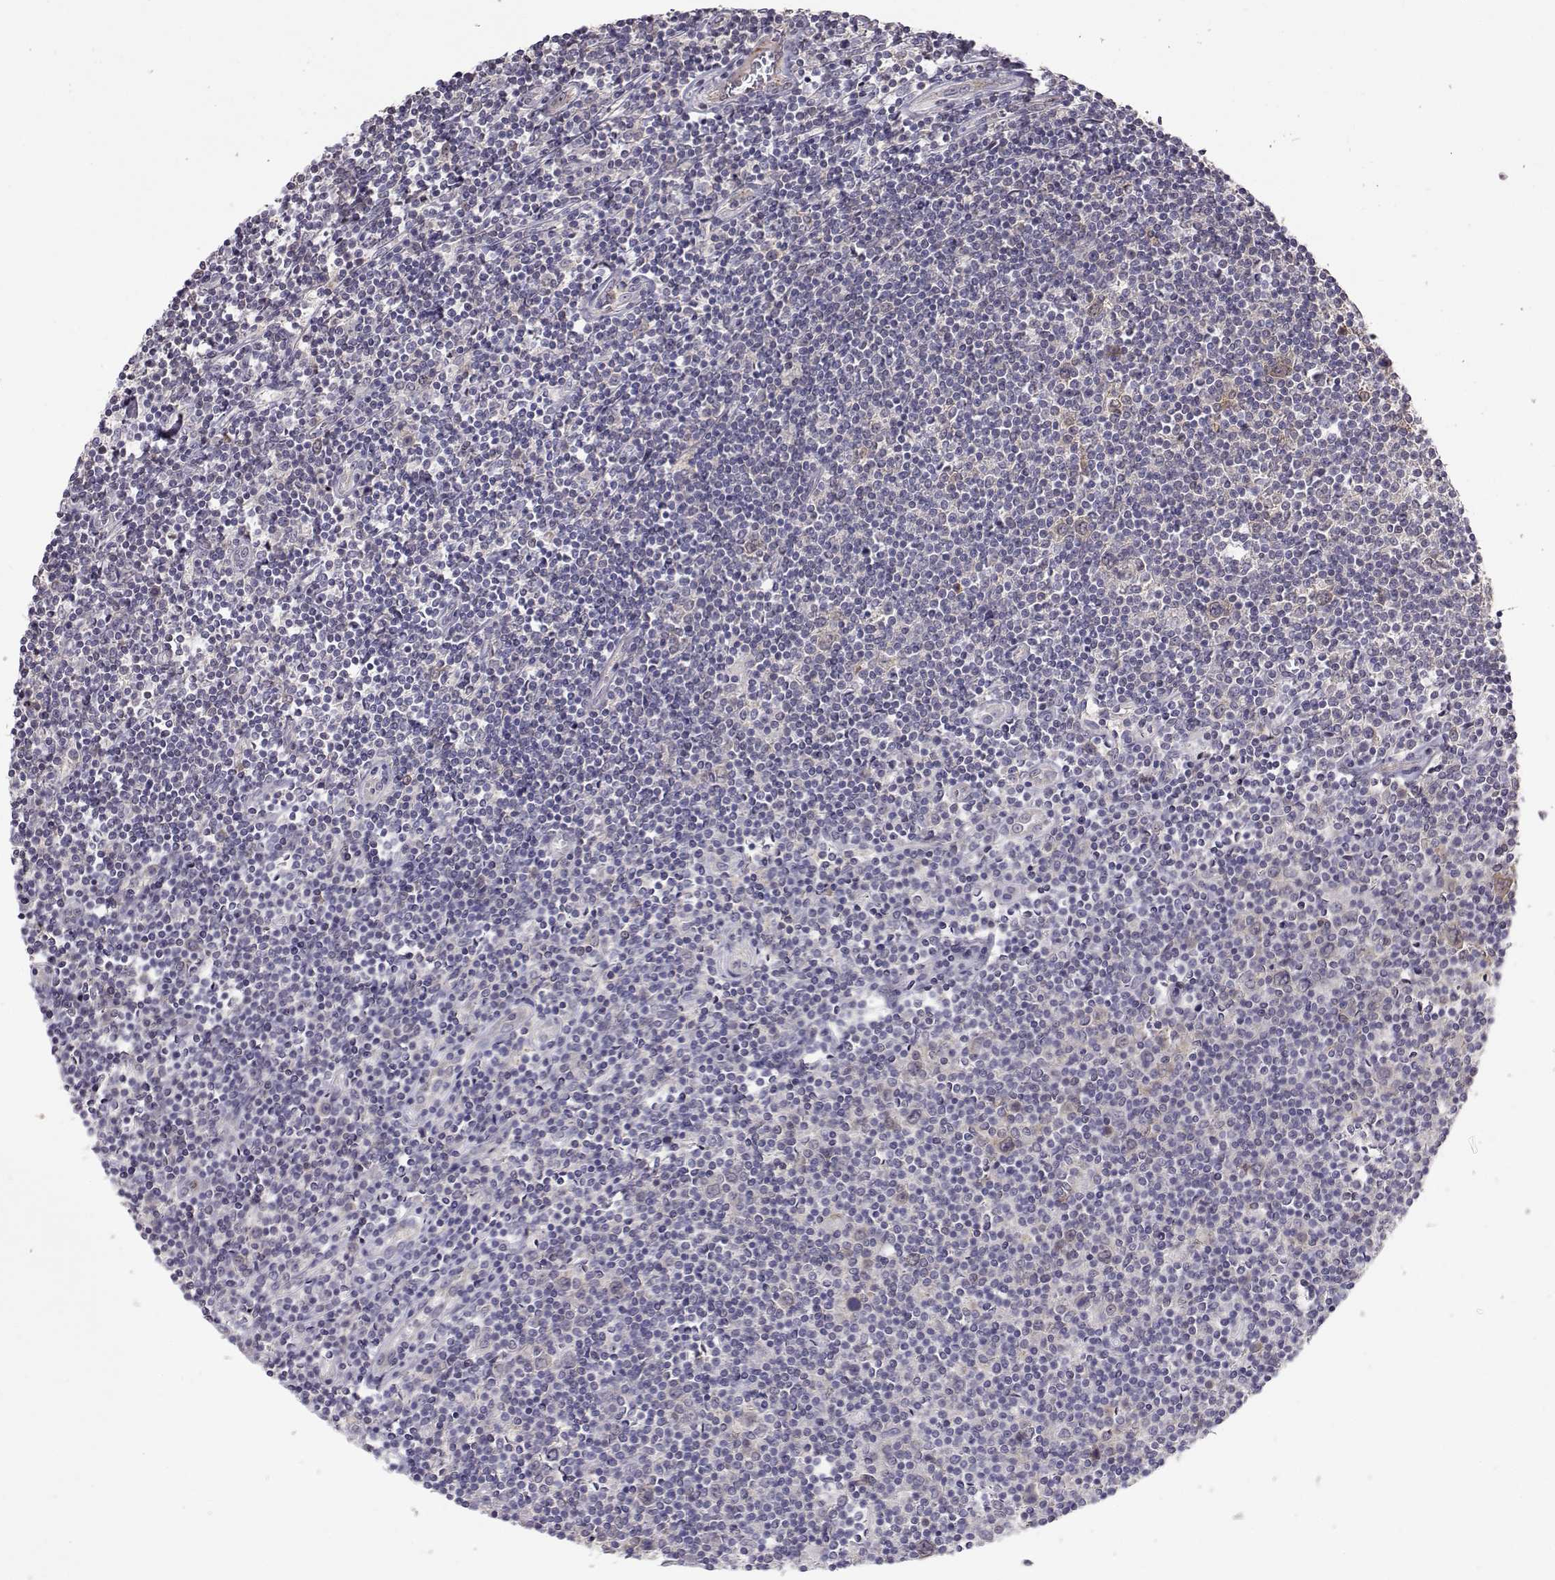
{"staining": {"intensity": "negative", "quantity": "none", "location": "none"}, "tissue": "lymphoma", "cell_type": "Tumor cells", "image_type": "cancer", "snomed": [{"axis": "morphology", "description": "Hodgkin's disease, NOS"}, {"axis": "topography", "description": "Lymph node"}], "caption": "Hodgkin's disease stained for a protein using immunohistochemistry (IHC) shows no positivity tumor cells.", "gene": "NCAM2", "patient": {"sex": "male", "age": 40}}